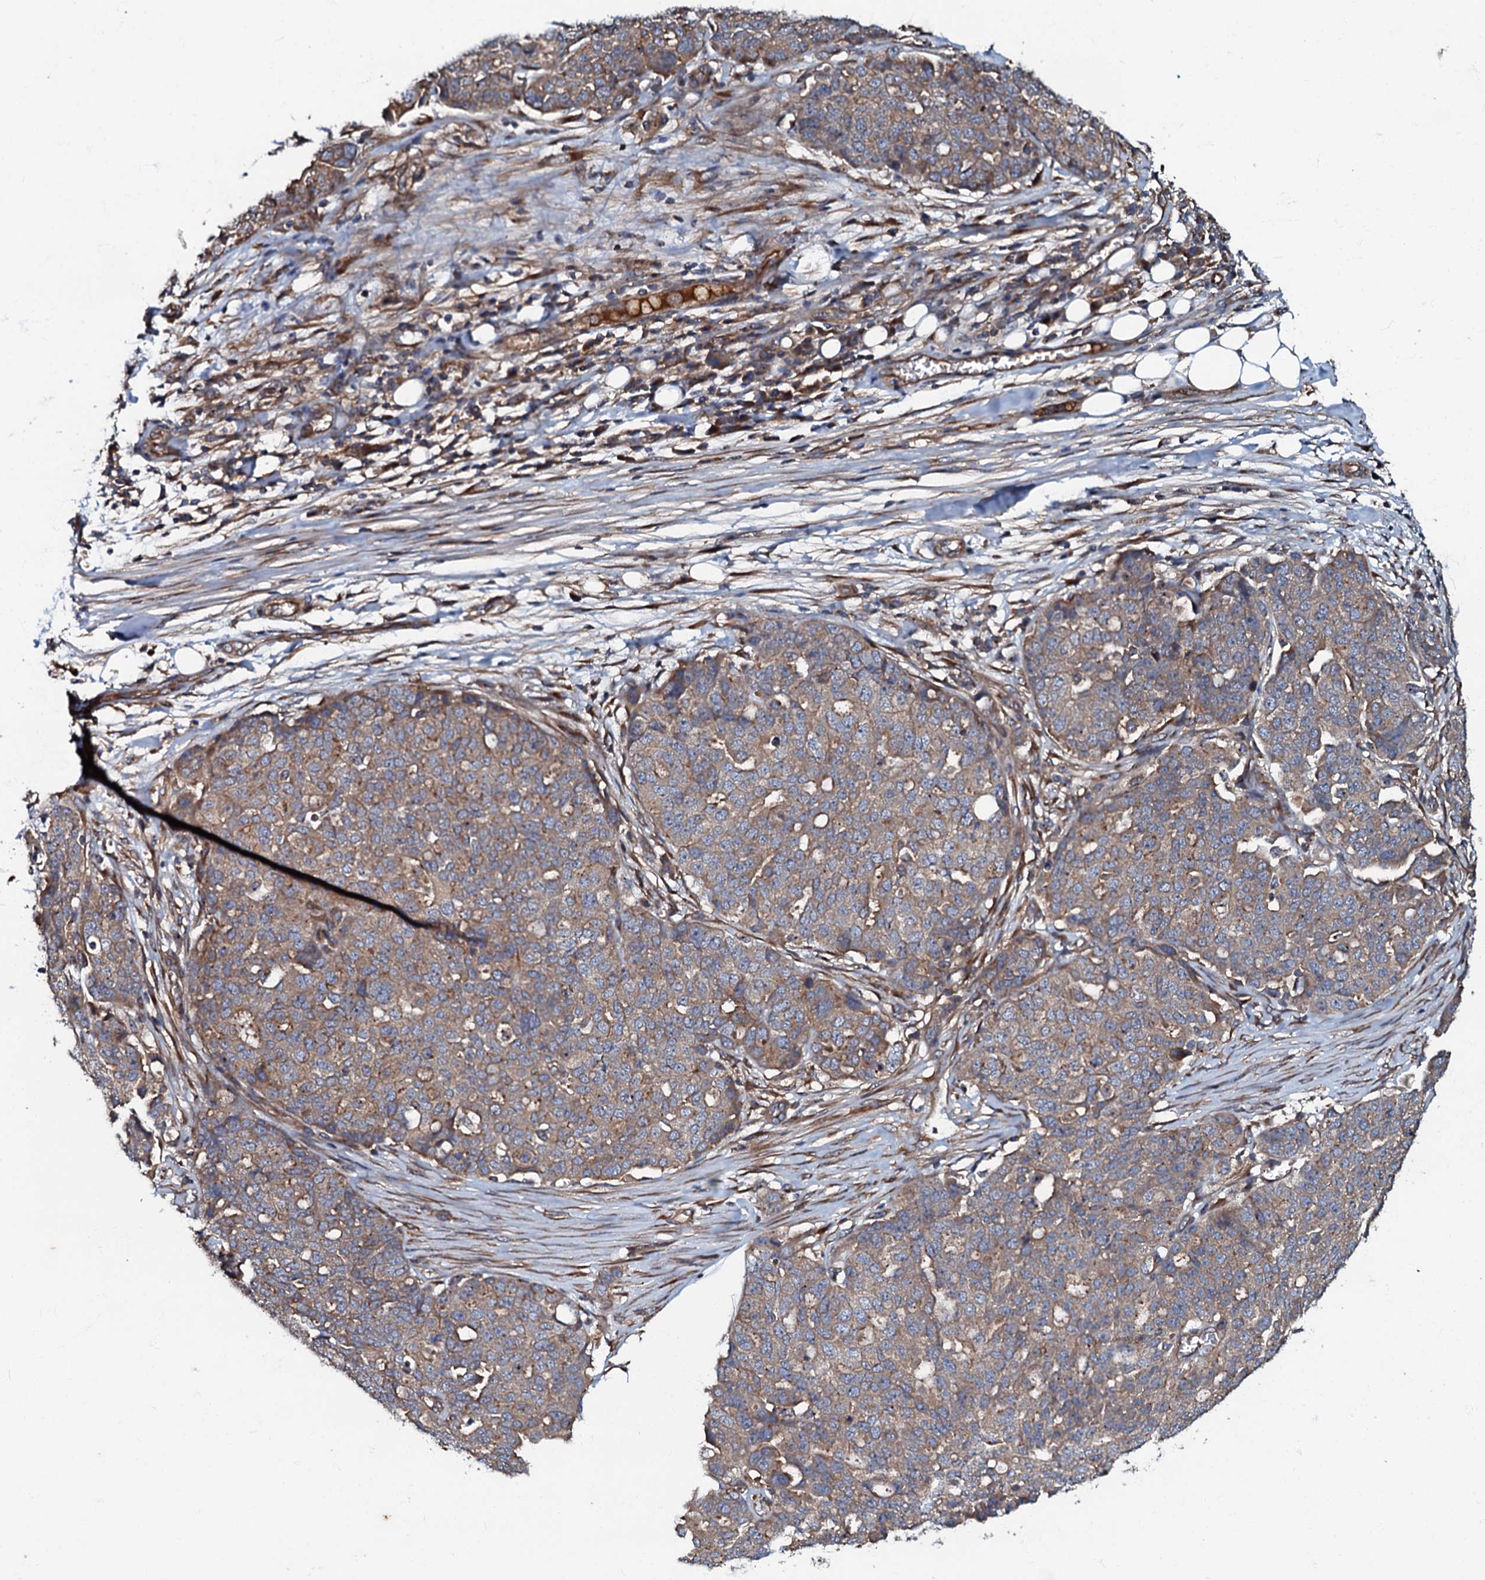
{"staining": {"intensity": "weak", "quantity": ">75%", "location": "cytoplasmic/membranous"}, "tissue": "ovarian cancer", "cell_type": "Tumor cells", "image_type": "cancer", "snomed": [{"axis": "morphology", "description": "Cystadenocarcinoma, serous, NOS"}, {"axis": "topography", "description": "Soft tissue"}, {"axis": "topography", "description": "Ovary"}], "caption": "The immunohistochemical stain shows weak cytoplasmic/membranous positivity in tumor cells of ovarian serous cystadenocarcinoma tissue.", "gene": "BLOC1S6", "patient": {"sex": "female", "age": 57}}